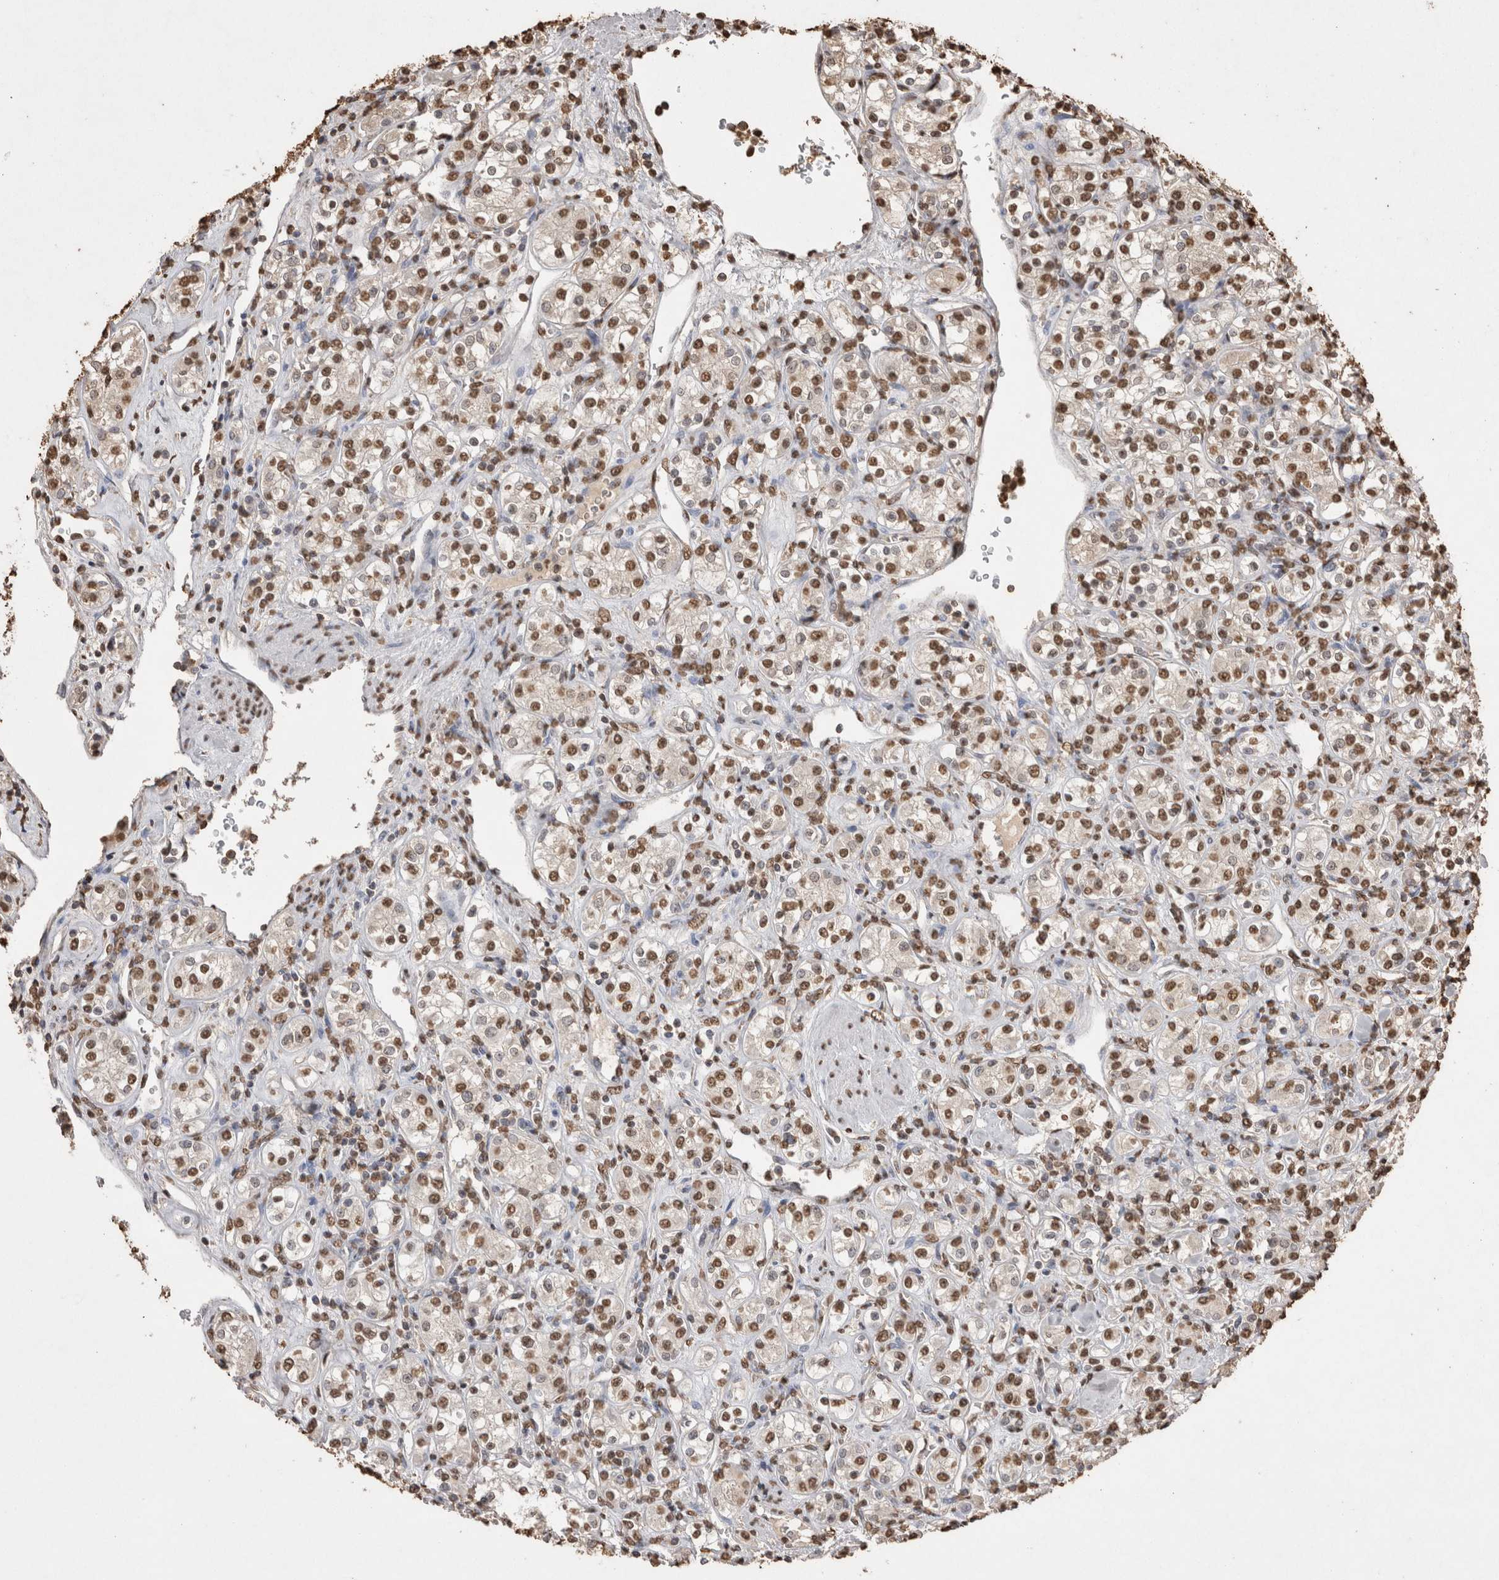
{"staining": {"intensity": "moderate", "quantity": ">75%", "location": "nuclear"}, "tissue": "renal cancer", "cell_type": "Tumor cells", "image_type": "cancer", "snomed": [{"axis": "morphology", "description": "Adenocarcinoma, NOS"}, {"axis": "topography", "description": "Kidney"}], "caption": "Renal cancer (adenocarcinoma) stained for a protein displays moderate nuclear positivity in tumor cells.", "gene": "POU5F1", "patient": {"sex": "male", "age": 77}}